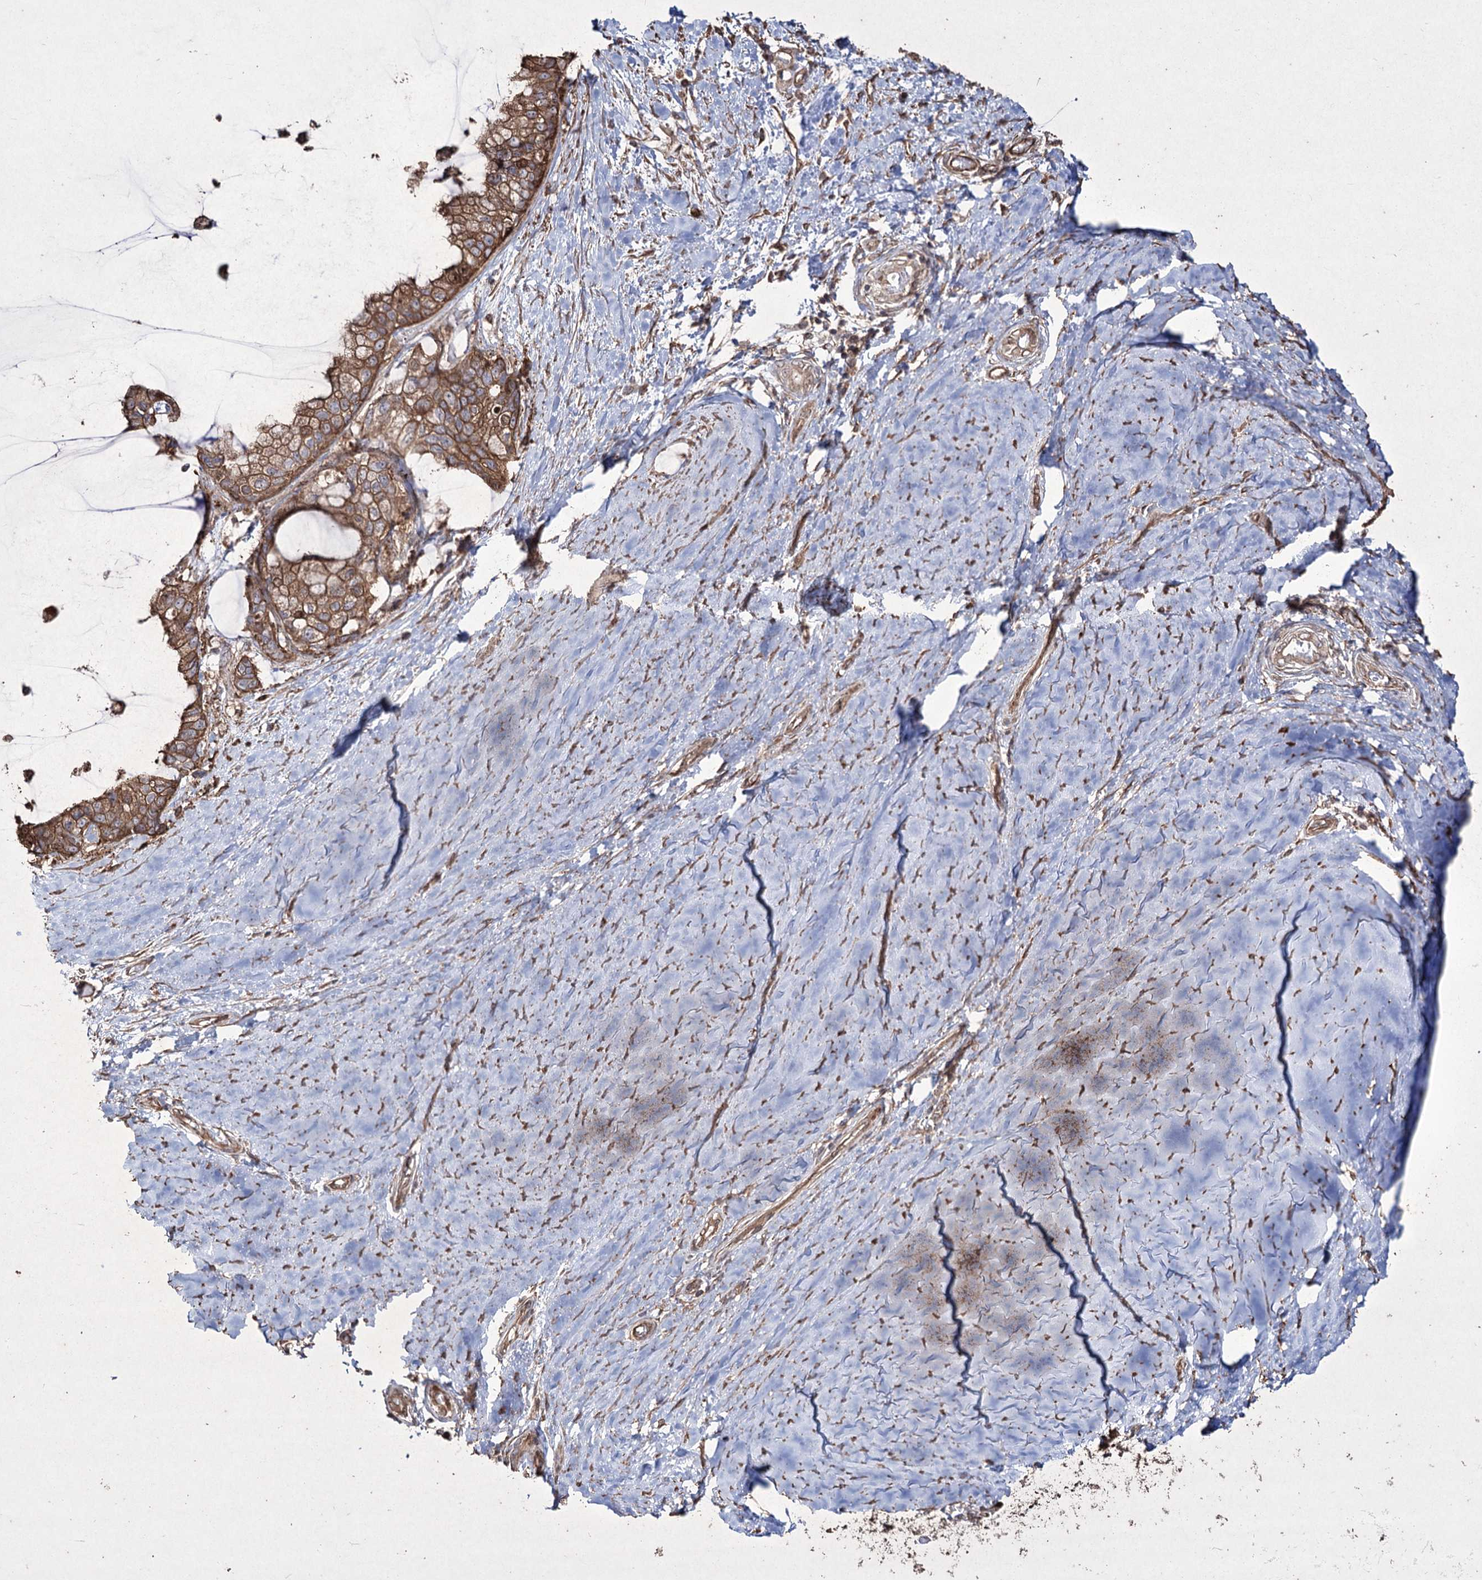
{"staining": {"intensity": "moderate", "quantity": ">75%", "location": "cytoplasmic/membranous"}, "tissue": "ovarian cancer", "cell_type": "Tumor cells", "image_type": "cancer", "snomed": [{"axis": "morphology", "description": "Cystadenocarcinoma, mucinous, NOS"}, {"axis": "topography", "description": "Ovary"}], "caption": "Immunohistochemistry (IHC) of human ovarian mucinous cystadenocarcinoma displays medium levels of moderate cytoplasmic/membranous positivity in approximately >75% of tumor cells. Immunohistochemistry (IHC) stains the protein in brown and the nuclei are stained blue.", "gene": "PRC1", "patient": {"sex": "female", "age": 39}}